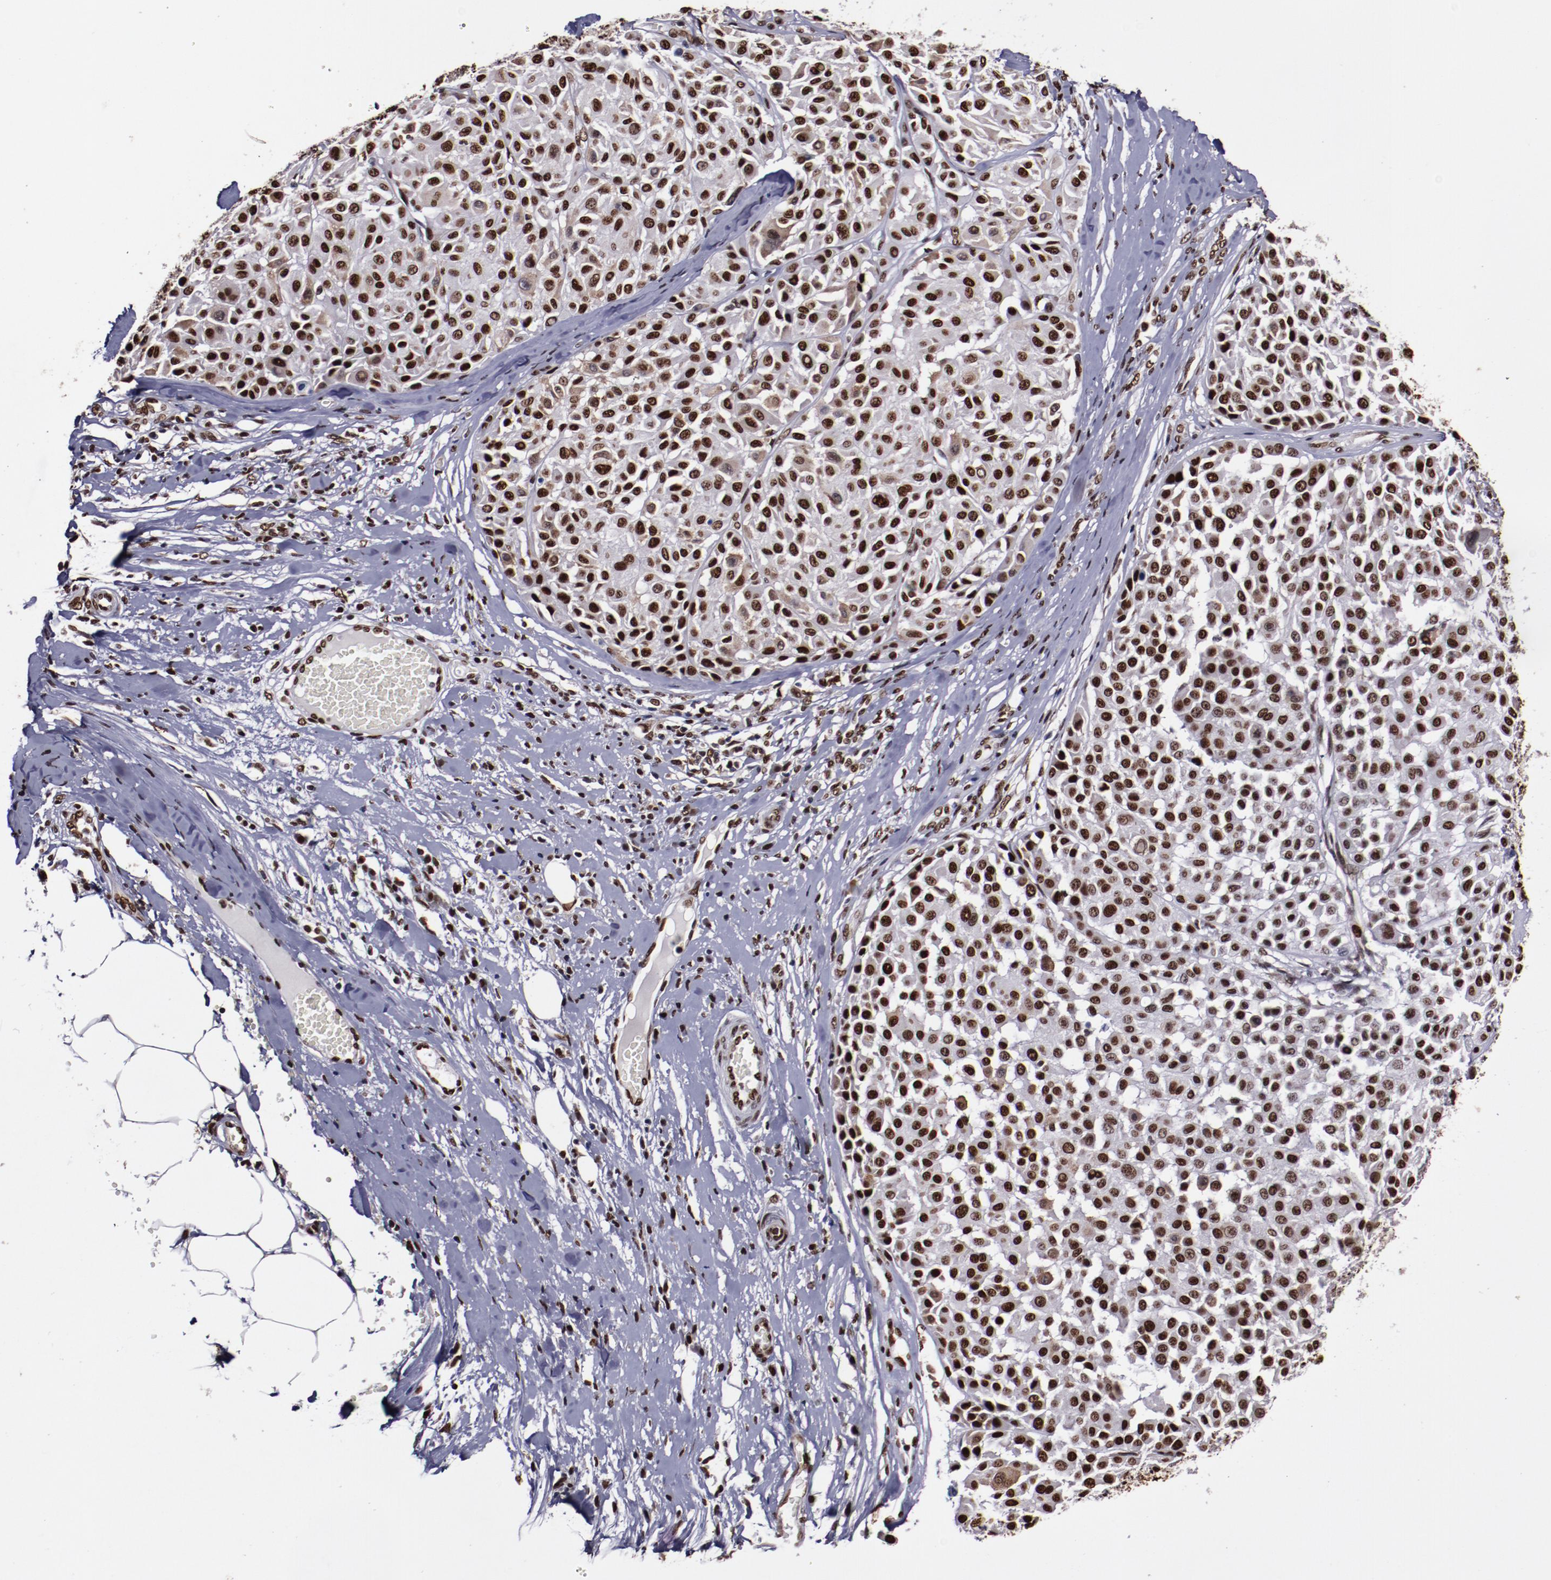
{"staining": {"intensity": "moderate", "quantity": ">75%", "location": "nuclear"}, "tissue": "melanoma", "cell_type": "Tumor cells", "image_type": "cancer", "snomed": [{"axis": "morphology", "description": "Malignant melanoma, Metastatic site"}, {"axis": "topography", "description": "Soft tissue"}], "caption": "DAB immunohistochemical staining of melanoma reveals moderate nuclear protein staining in approximately >75% of tumor cells. The staining was performed using DAB, with brown indicating positive protein expression. Nuclei are stained blue with hematoxylin.", "gene": "APEX1", "patient": {"sex": "male", "age": 41}}